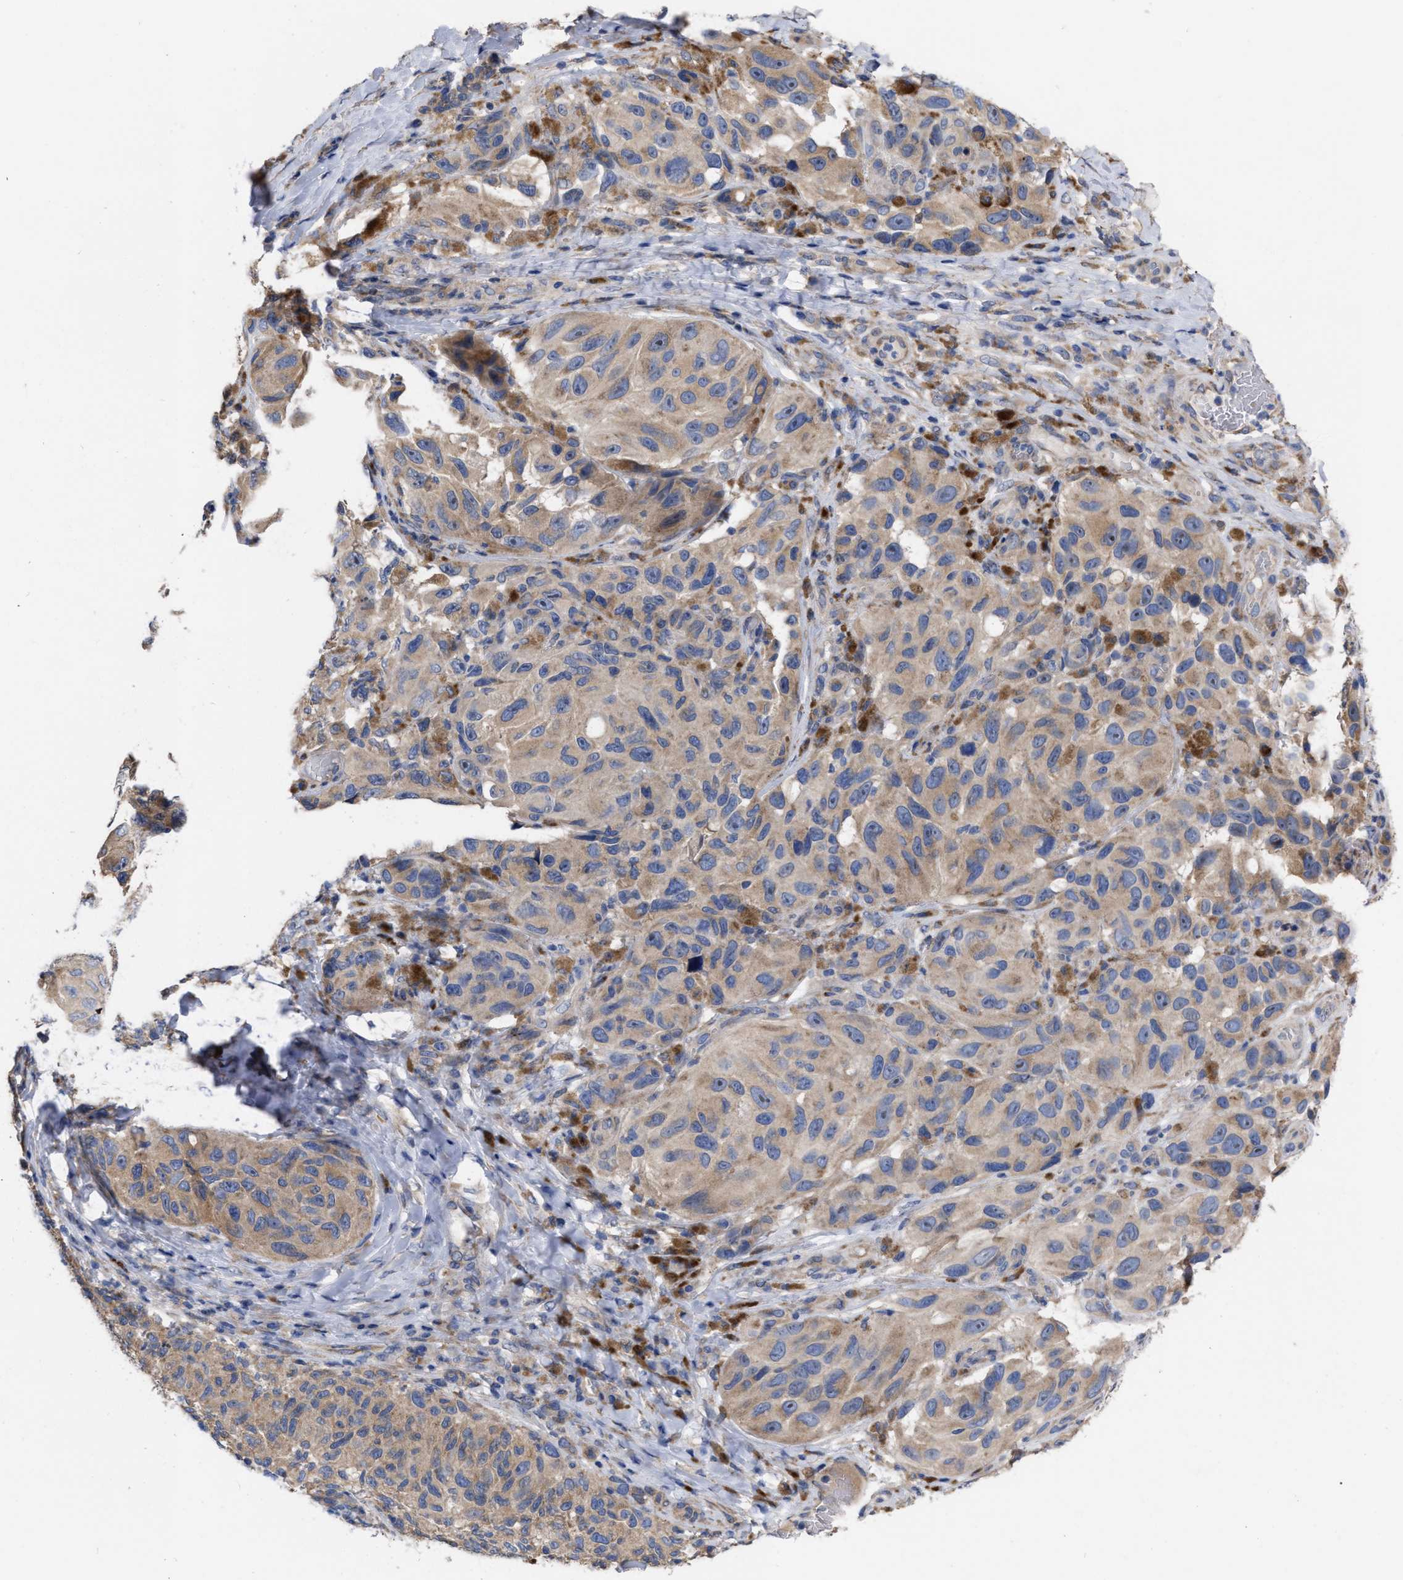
{"staining": {"intensity": "weak", "quantity": ">75%", "location": "cytoplasmic/membranous"}, "tissue": "melanoma", "cell_type": "Tumor cells", "image_type": "cancer", "snomed": [{"axis": "morphology", "description": "Malignant melanoma, NOS"}, {"axis": "topography", "description": "Skin"}], "caption": "A brown stain highlights weak cytoplasmic/membranous staining of a protein in human melanoma tumor cells.", "gene": "MLST8", "patient": {"sex": "female", "age": 73}}